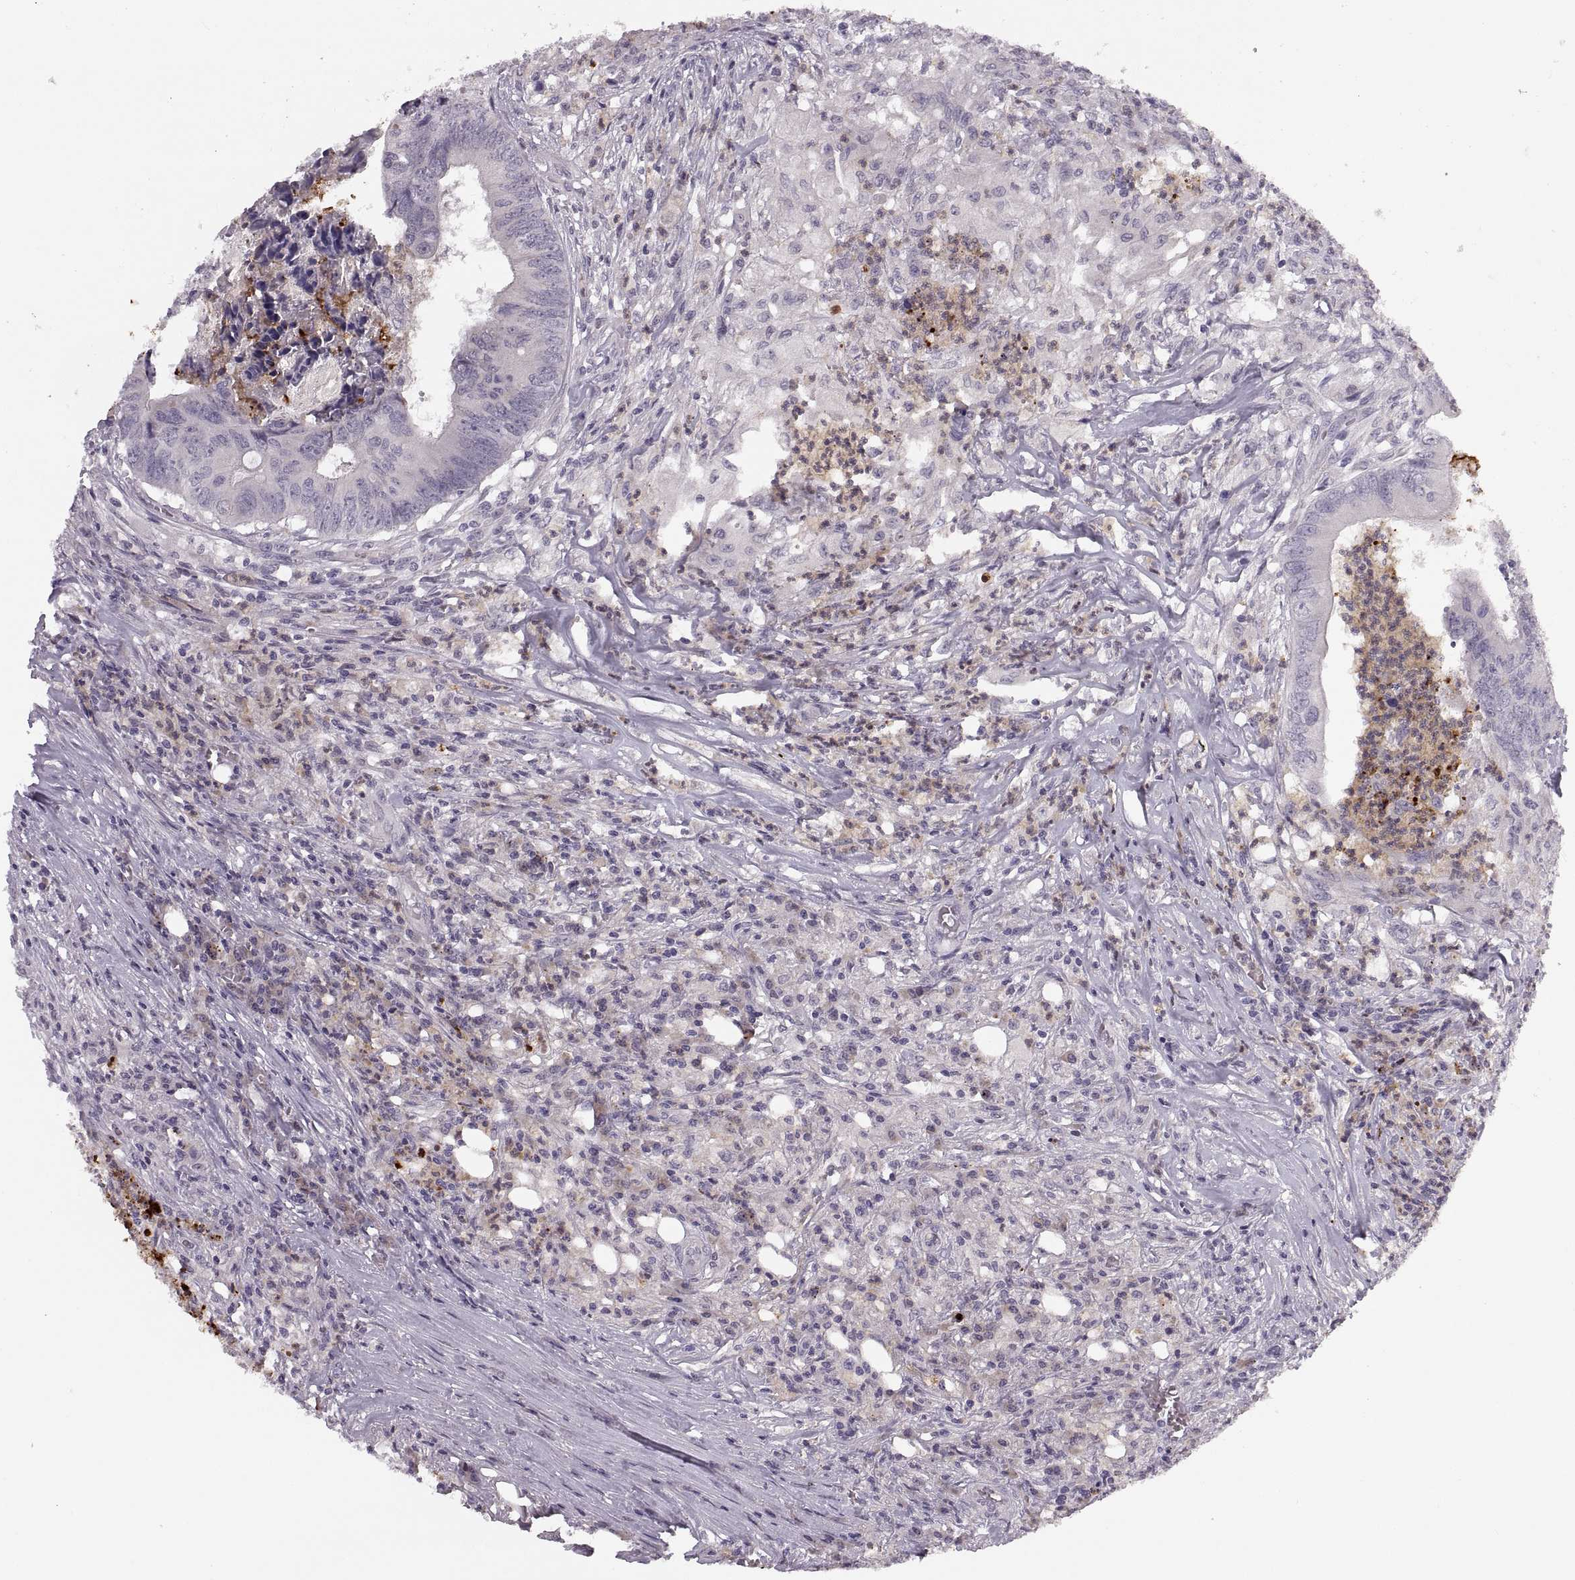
{"staining": {"intensity": "negative", "quantity": "none", "location": "none"}, "tissue": "colorectal cancer", "cell_type": "Tumor cells", "image_type": "cancer", "snomed": [{"axis": "morphology", "description": "Adenocarcinoma, NOS"}, {"axis": "topography", "description": "Colon"}], "caption": "This is a photomicrograph of immunohistochemistry (IHC) staining of colorectal cancer, which shows no staining in tumor cells.", "gene": "ADH6", "patient": {"sex": "male", "age": 84}}